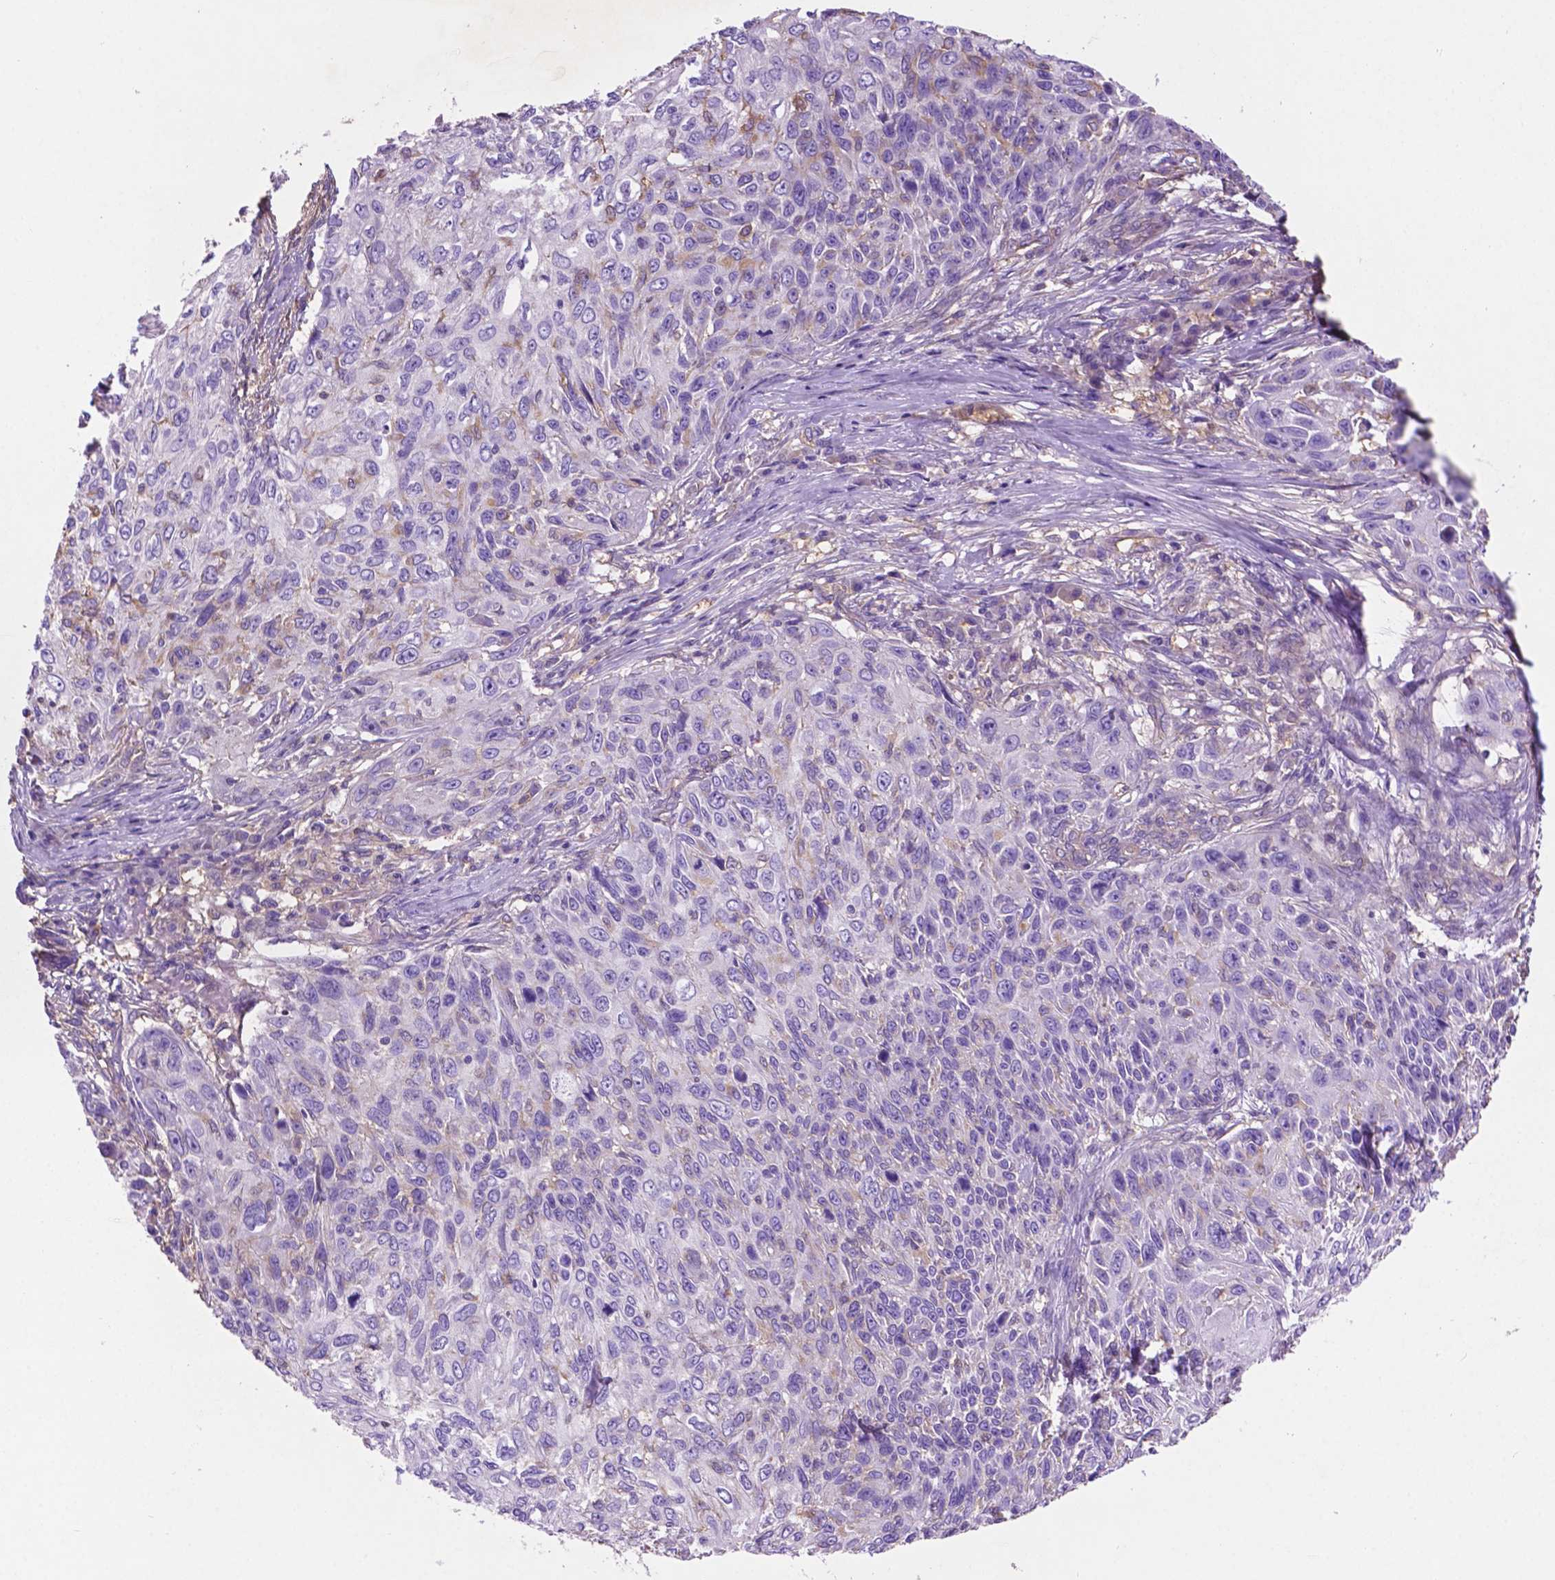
{"staining": {"intensity": "negative", "quantity": "none", "location": "none"}, "tissue": "skin cancer", "cell_type": "Tumor cells", "image_type": "cancer", "snomed": [{"axis": "morphology", "description": "Squamous cell carcinoma, NOS"}, {"axis": "topography", "description": "Skin"}], "caption": "DAB immunohistochemical staining of skin cancer (squamous cell carcinoma) reveals no significant staining in tumor cells.", "gene": "GDPD5", "patient": {"sex": "male", "age": 92}}